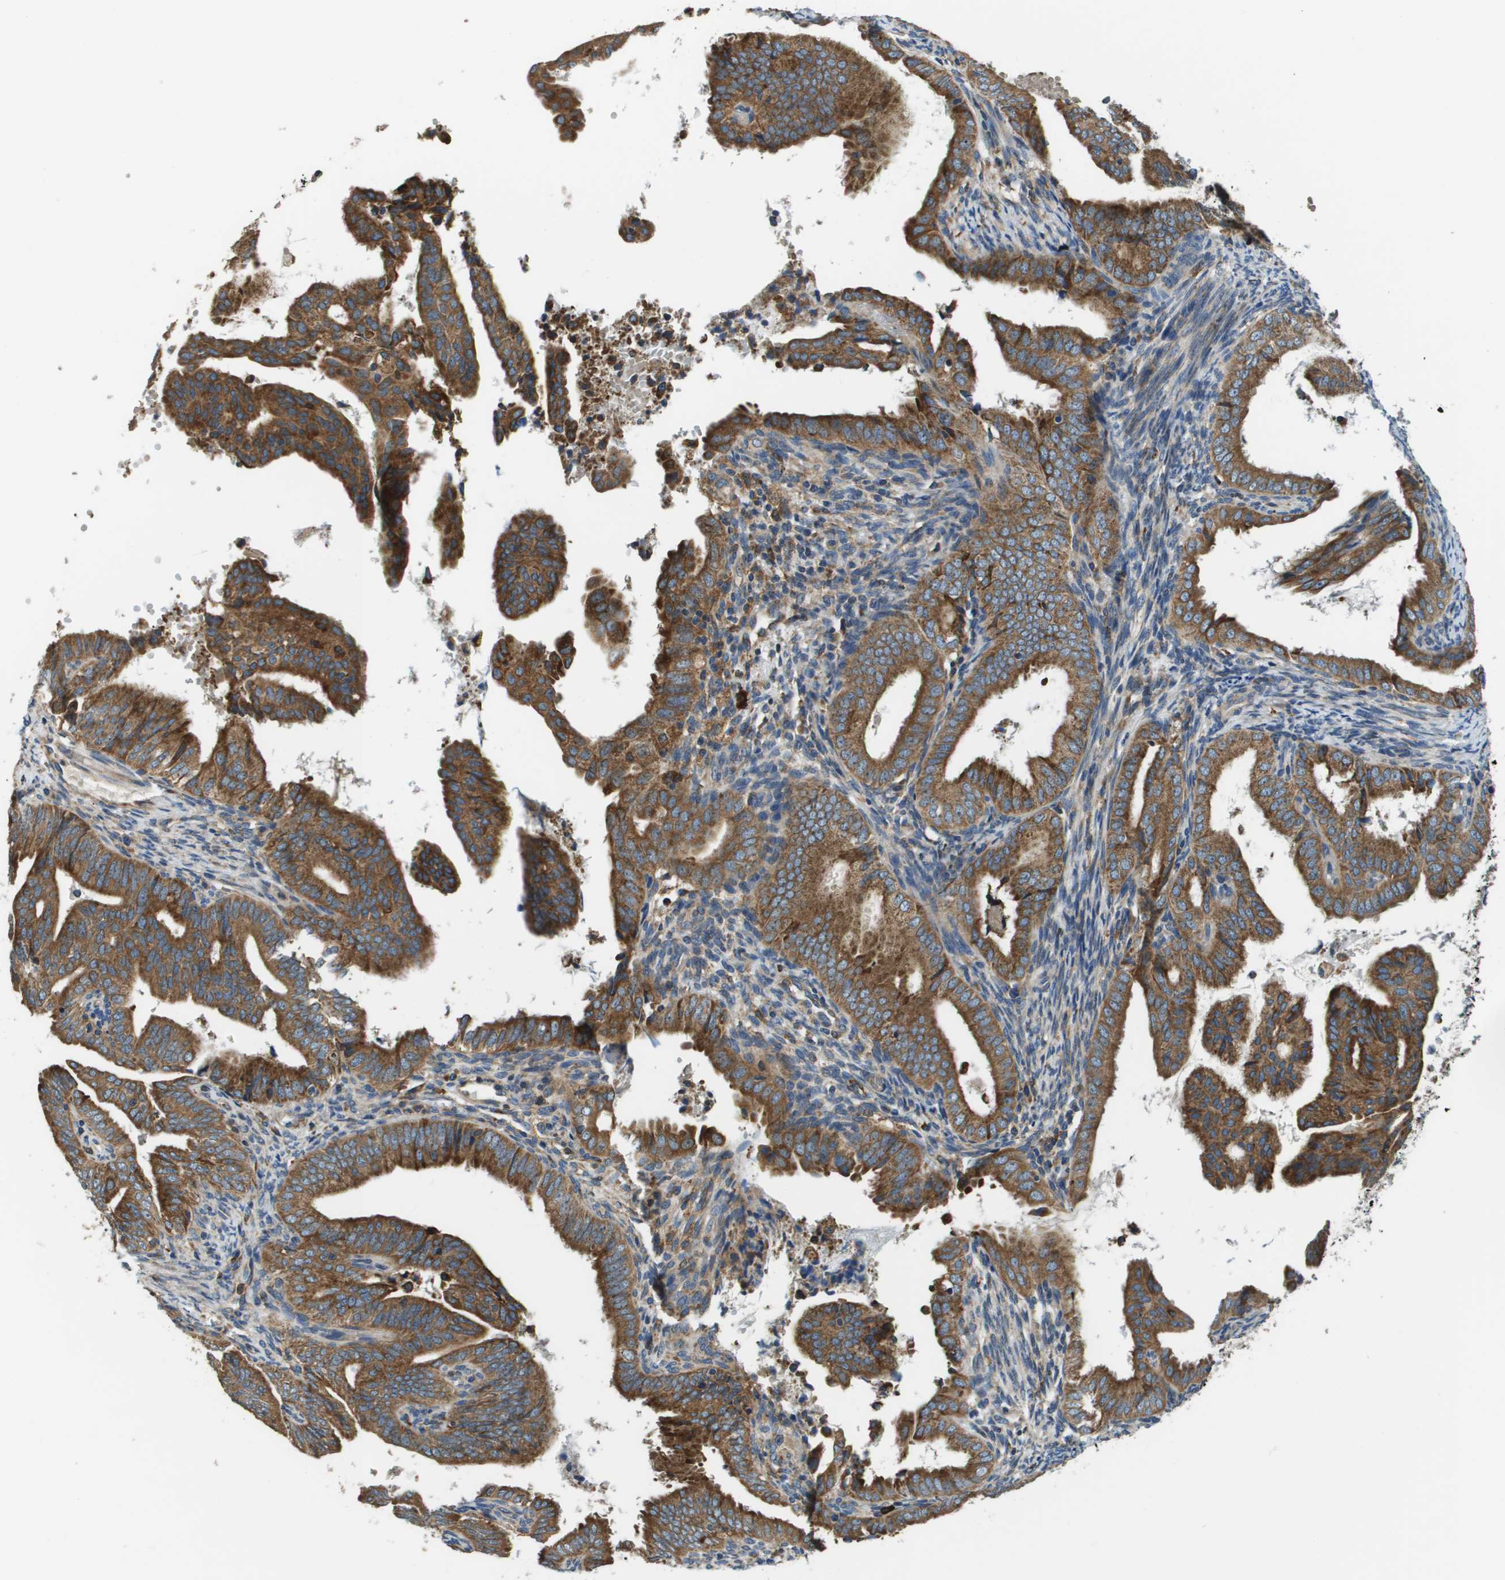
{"staining": {"intensity": "moderate", "quantity": ">75%", "location": "cytoplasmic/membranous"}, "tissue": "endometrial cancer", "cell_type": "Tumor cells", "image_type": "cancer", "snomed": [{"axis": "morphology", "description": "Adenocarcinoma, NOS"}, {"axis": "topography", "description": "Endometrium"}], "caption": "Endometrial cancer (adenocarcinoma) was stained to show a protein in brown. There is medium levels of moderate cytoplasmic/membranous staining in approximately >75% of tumor cells.", "gene": "CNPY3", "patient": {"sex": "female", "age": 58}}